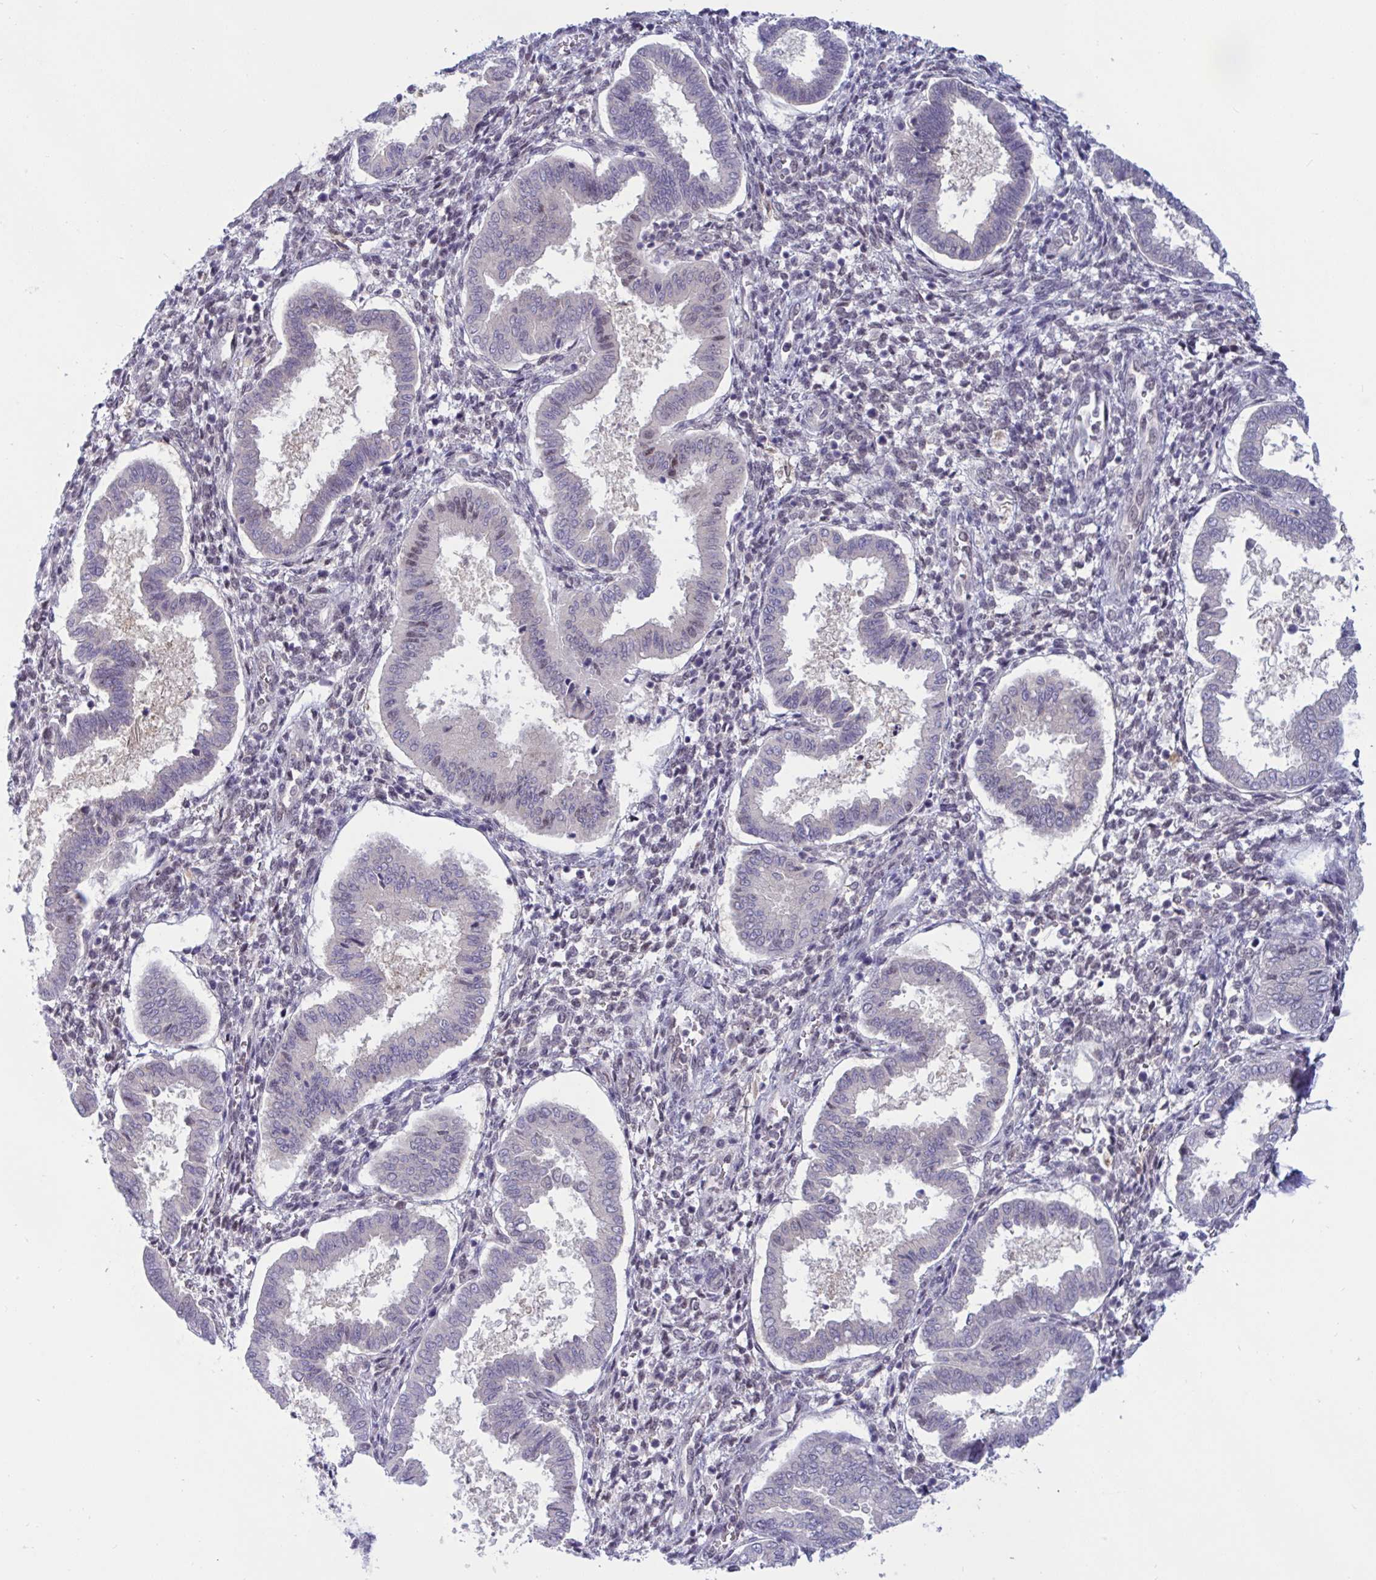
{"staining": {"intensity": "negative", "quantity": "none", "location": "none"}, "tissue": "endometrium", "cell_type": "Cells in endometrial stroma", "image_type": "normal", "snomed": [{"axis": "morphology", "description": "Normal tissue, NOS"}, {"axis": "topography", "description": "Endometrium"}], "caption": "The immunohistochemistry (IHC) histopathology image has no significant staining in cells in endometrial stroma of endometrium. (IHC, brightfield microscopy, high magnification).", "gene": "TSN", "patient": {"sex": "female", "age": 24}}